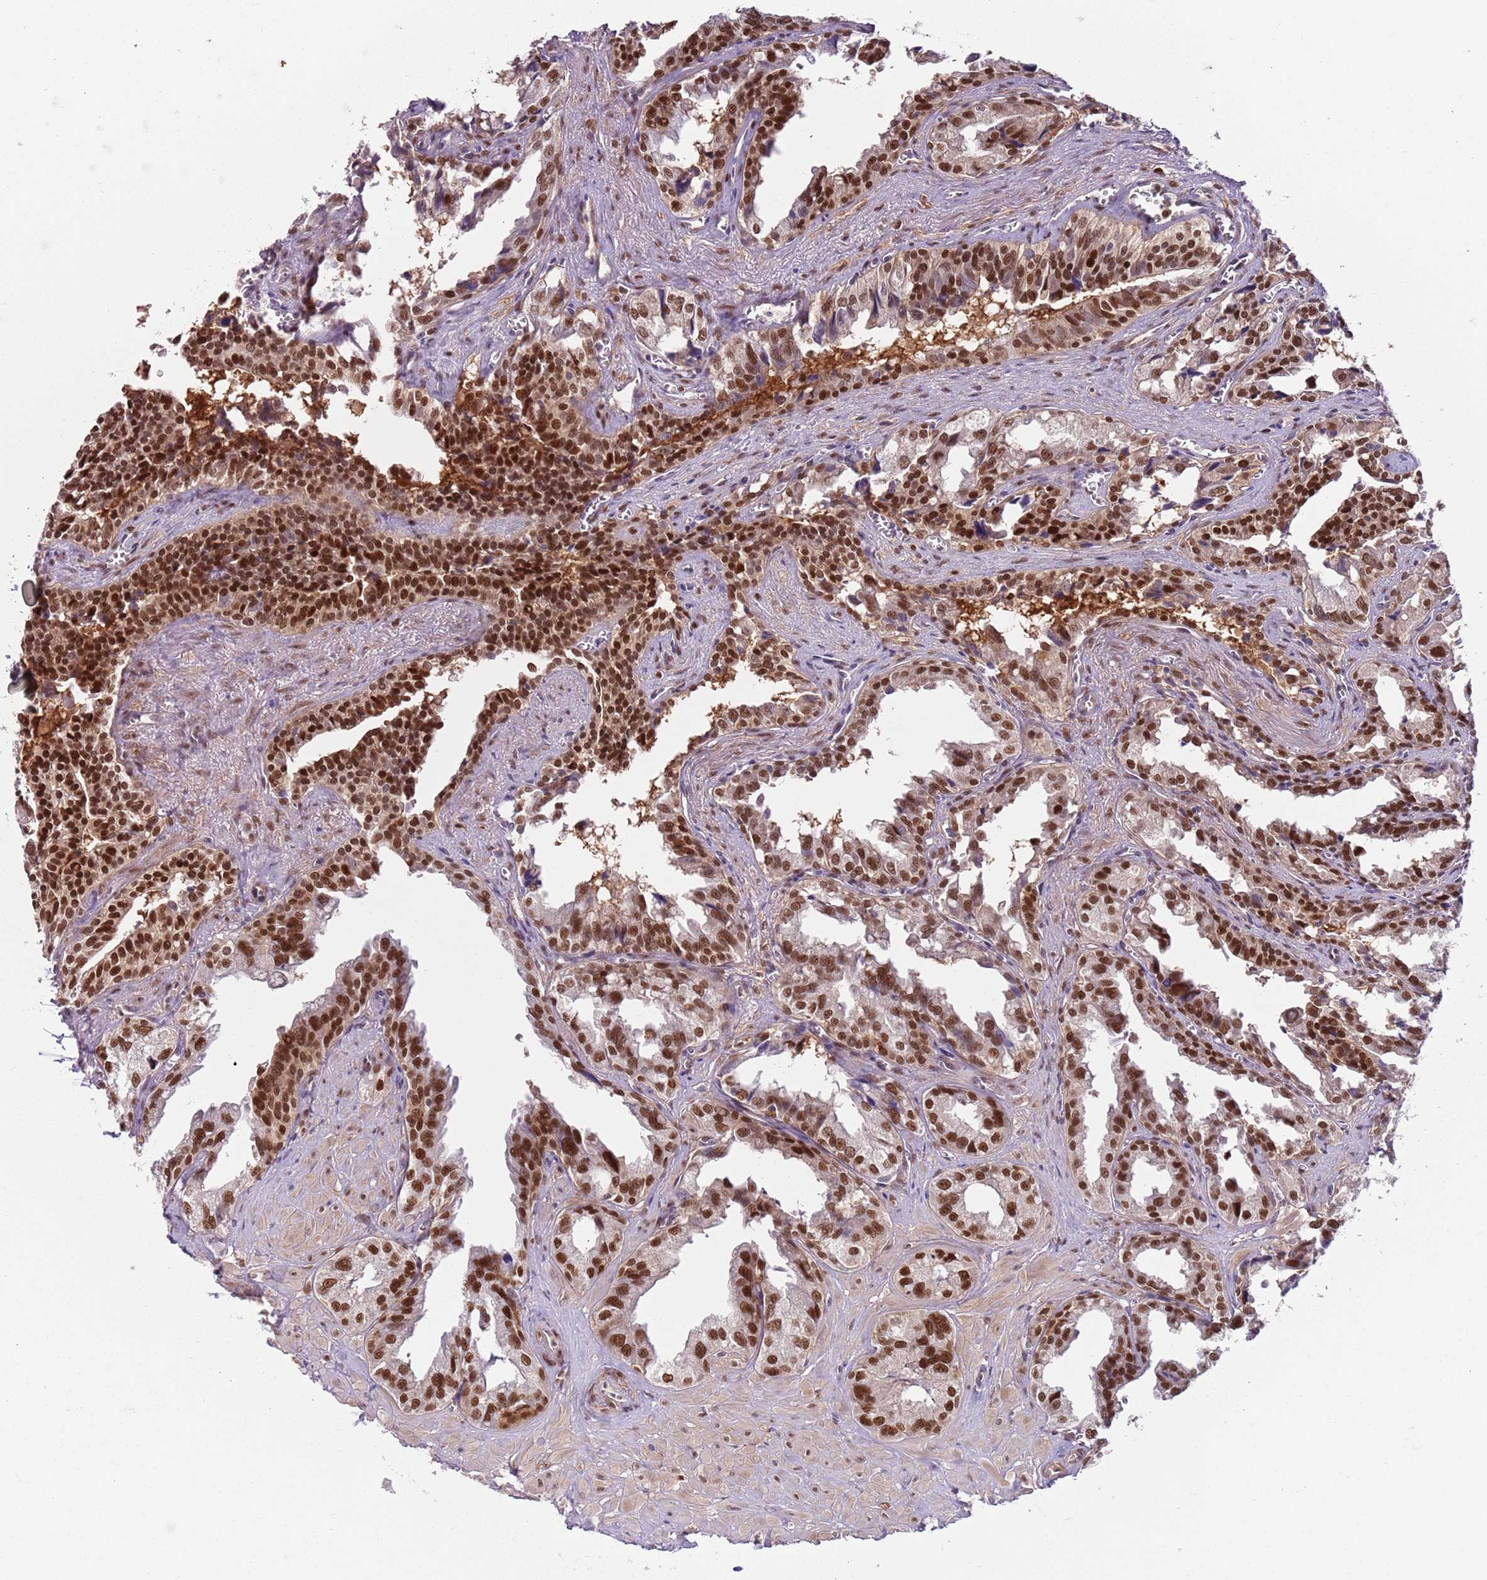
{"staining": {"intensity": "strong", "quantity": ">75%", "location": "nuclear"}, "tissue": "seminal vesicle", "cell_type": "Glandular cells", "image_type": "normal", "snomed": [{"axis": "morphology", "description": "Normal tissue, NOS"}, {"axis": "topography", "description": "Seminal veicle"}], "caption": "Immunohistochemical staining of benign human seminal vesicle displays strong nuclear protein staining in about >75% of glandular cells.", "gene": "RMND5B", "patient": {"sex": "male", "age": 67}}